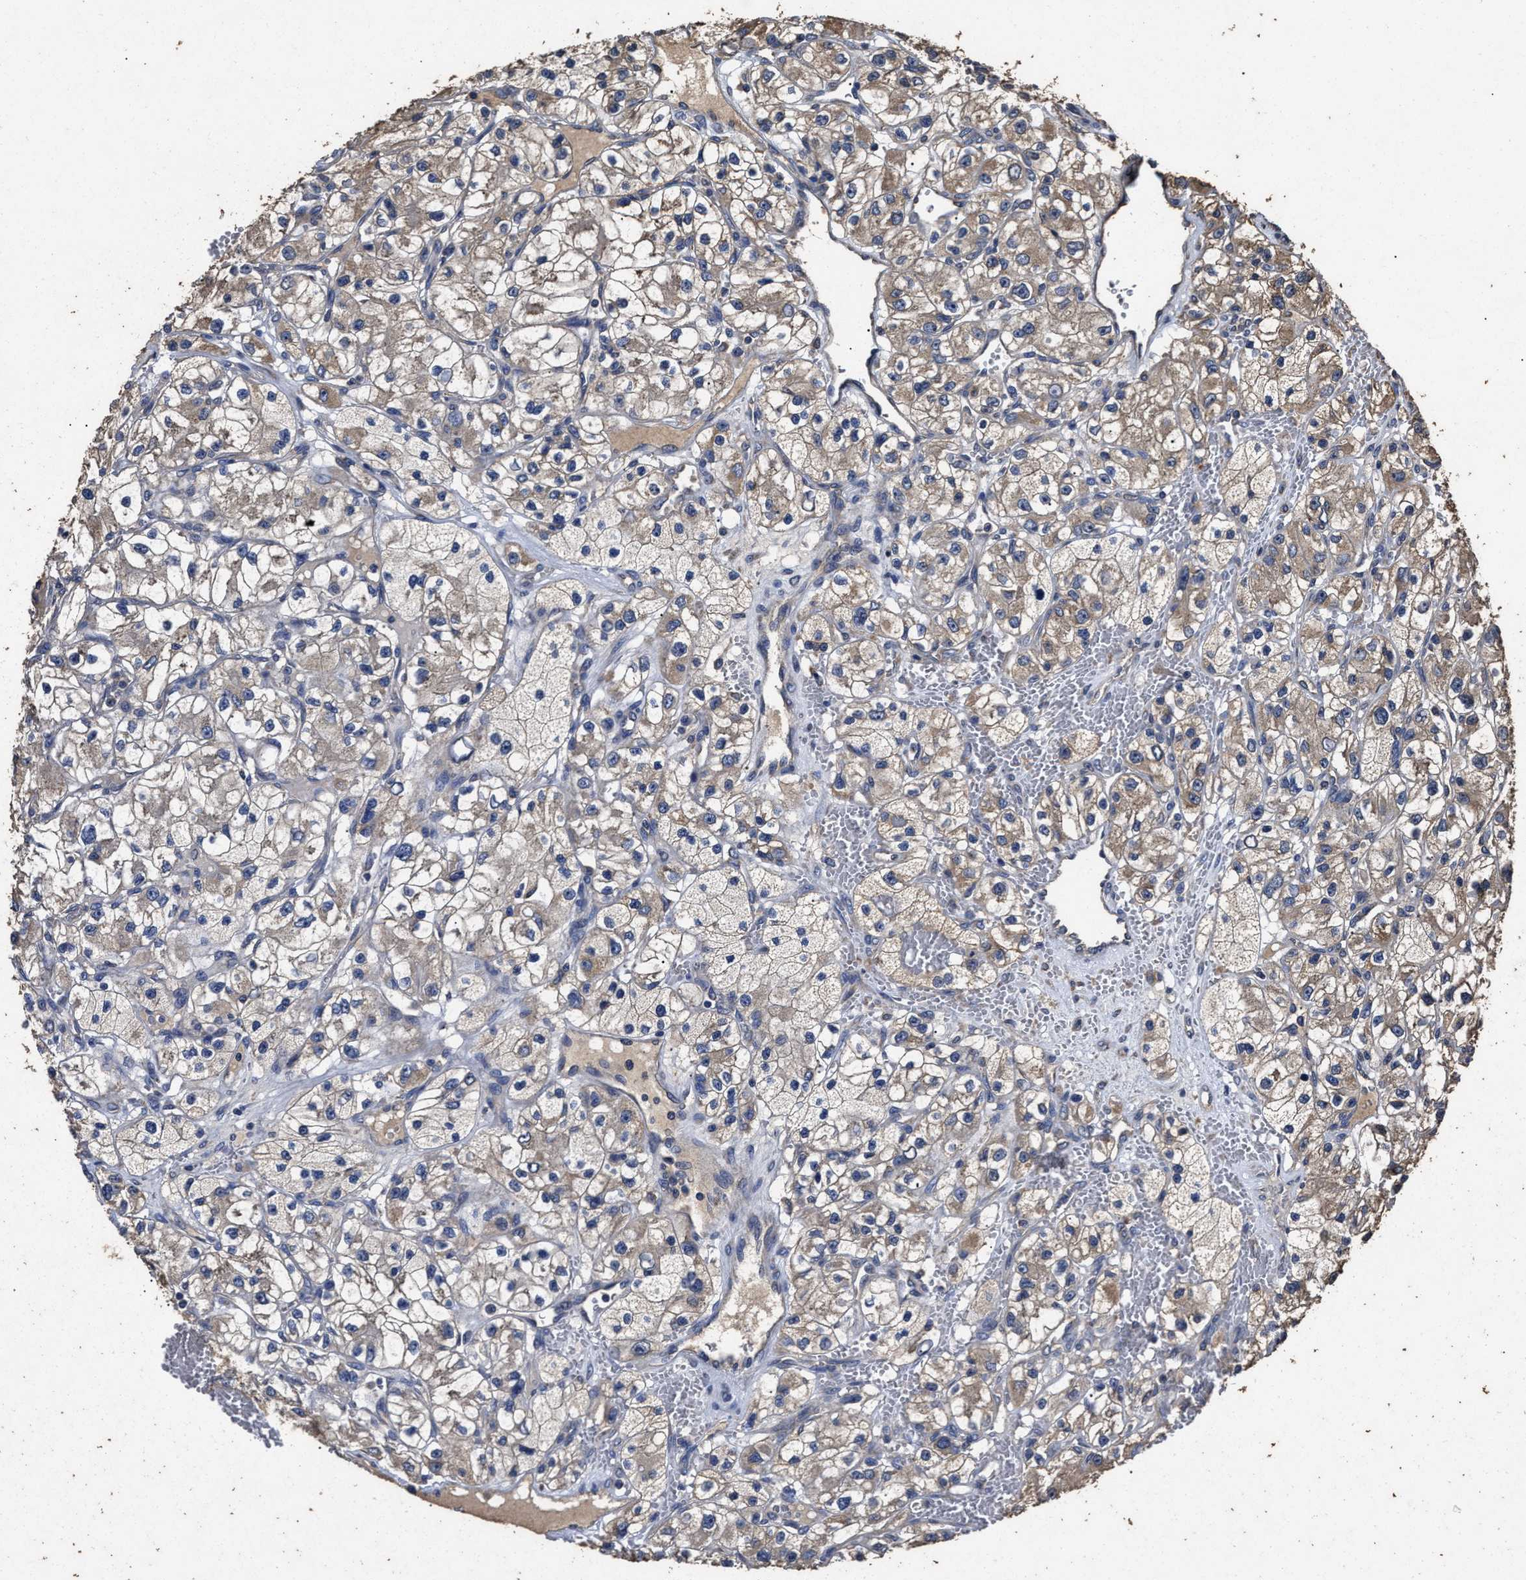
{"staining": {"intensity": "moderate", "quantity": "25%-75%", "location": "cytoplasmic/membranous"}, "tissue": "renal cancer", "cell_type": "Tumor cells", "image_type": "cancer", "snomed": [{"axis": "morphology", "description": "Adenocarcinoma, NOS"}, {"axis": "topography", "description": "Kidney"}], "caption": "A brown stain labels moderate cytoplasmic/membranous staining of a protein in adenocarcinoma (renal) tumor cells.", "gene": "PPM1K", "patient": {"sex": "female", "age": 57}}